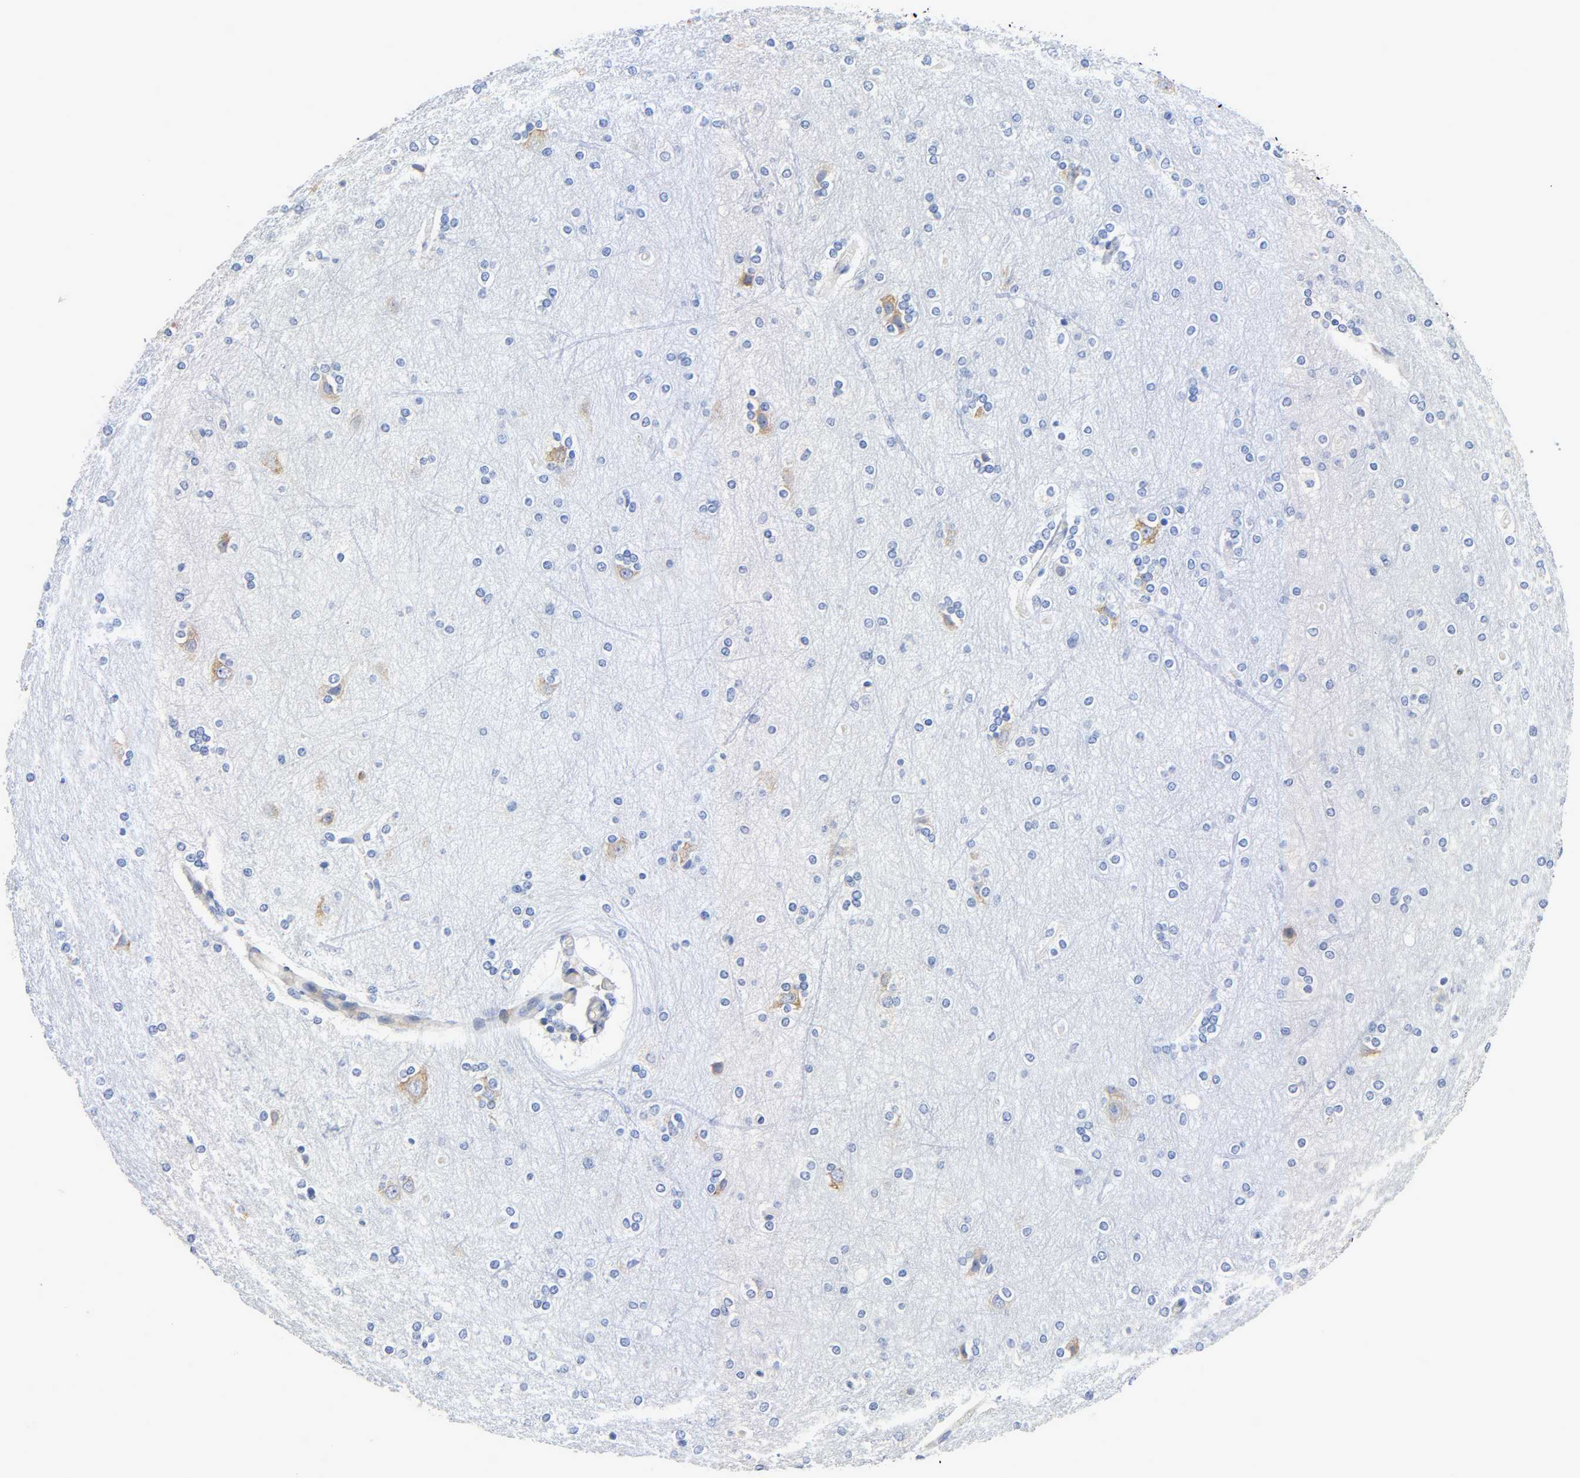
{"staining": {"intensity": "negative", "quantity": "none", "location": "none"}, "tissue": "cerebral cortex", "cell_type": "Endothelial cells", "image_type": "normal", "snomed": [{"axis": "morphology", "description": "Normal tissue, NOS"}, {"axis": "topography", "description": "Cerebral cortex"}], "caption": "IHC of unremarkable human cerebral cortex shows no positivity in endothelial cells.", "gene": "REL", "patient": {"sex": "female", "age": 54}}